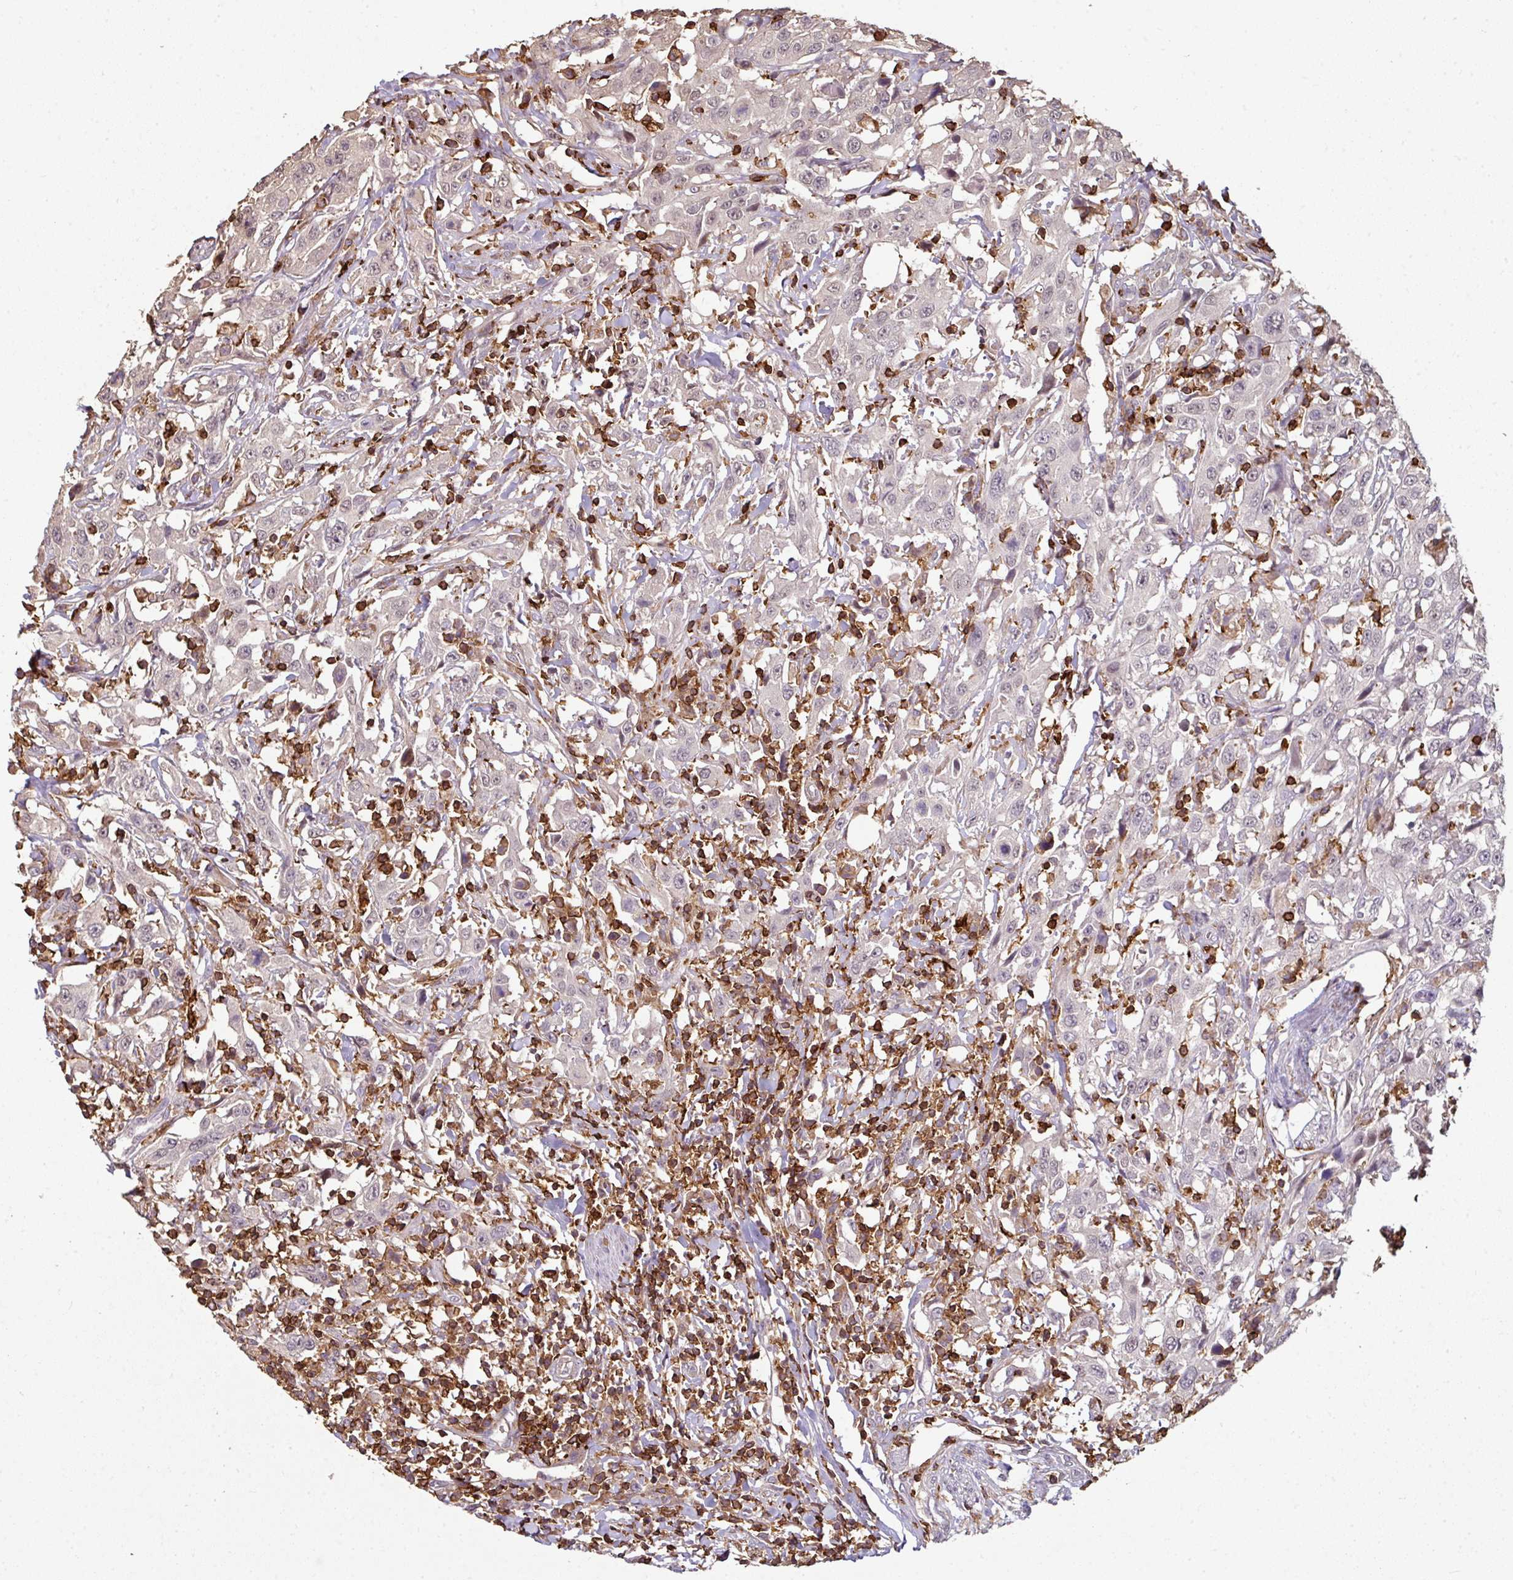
{"staining": {"intensity": "negative", "quantity": "none", "location": "none"}, "tissue": "urothelial cancer", "cell_type": "Tumor cells", "image_type": "cancer", "snomed": [{"axis": "morphology", "description": "Urothelial carcinoma, High grade"}, {"axis": "topography", "description": "Urinary bladder"}], "caption": "IHC photomicrograph of human high-grade urothelial carcinoma stained for a protein (brown), which shows no positivity in tumor cells. (Brightfield microscopy of DAB (3,3'-diaminobenzidine) immunohistochemistry (IHC) at high magnification).", "gene": "OLFML2B", "patient": {"sex": "male", "age": 61}}